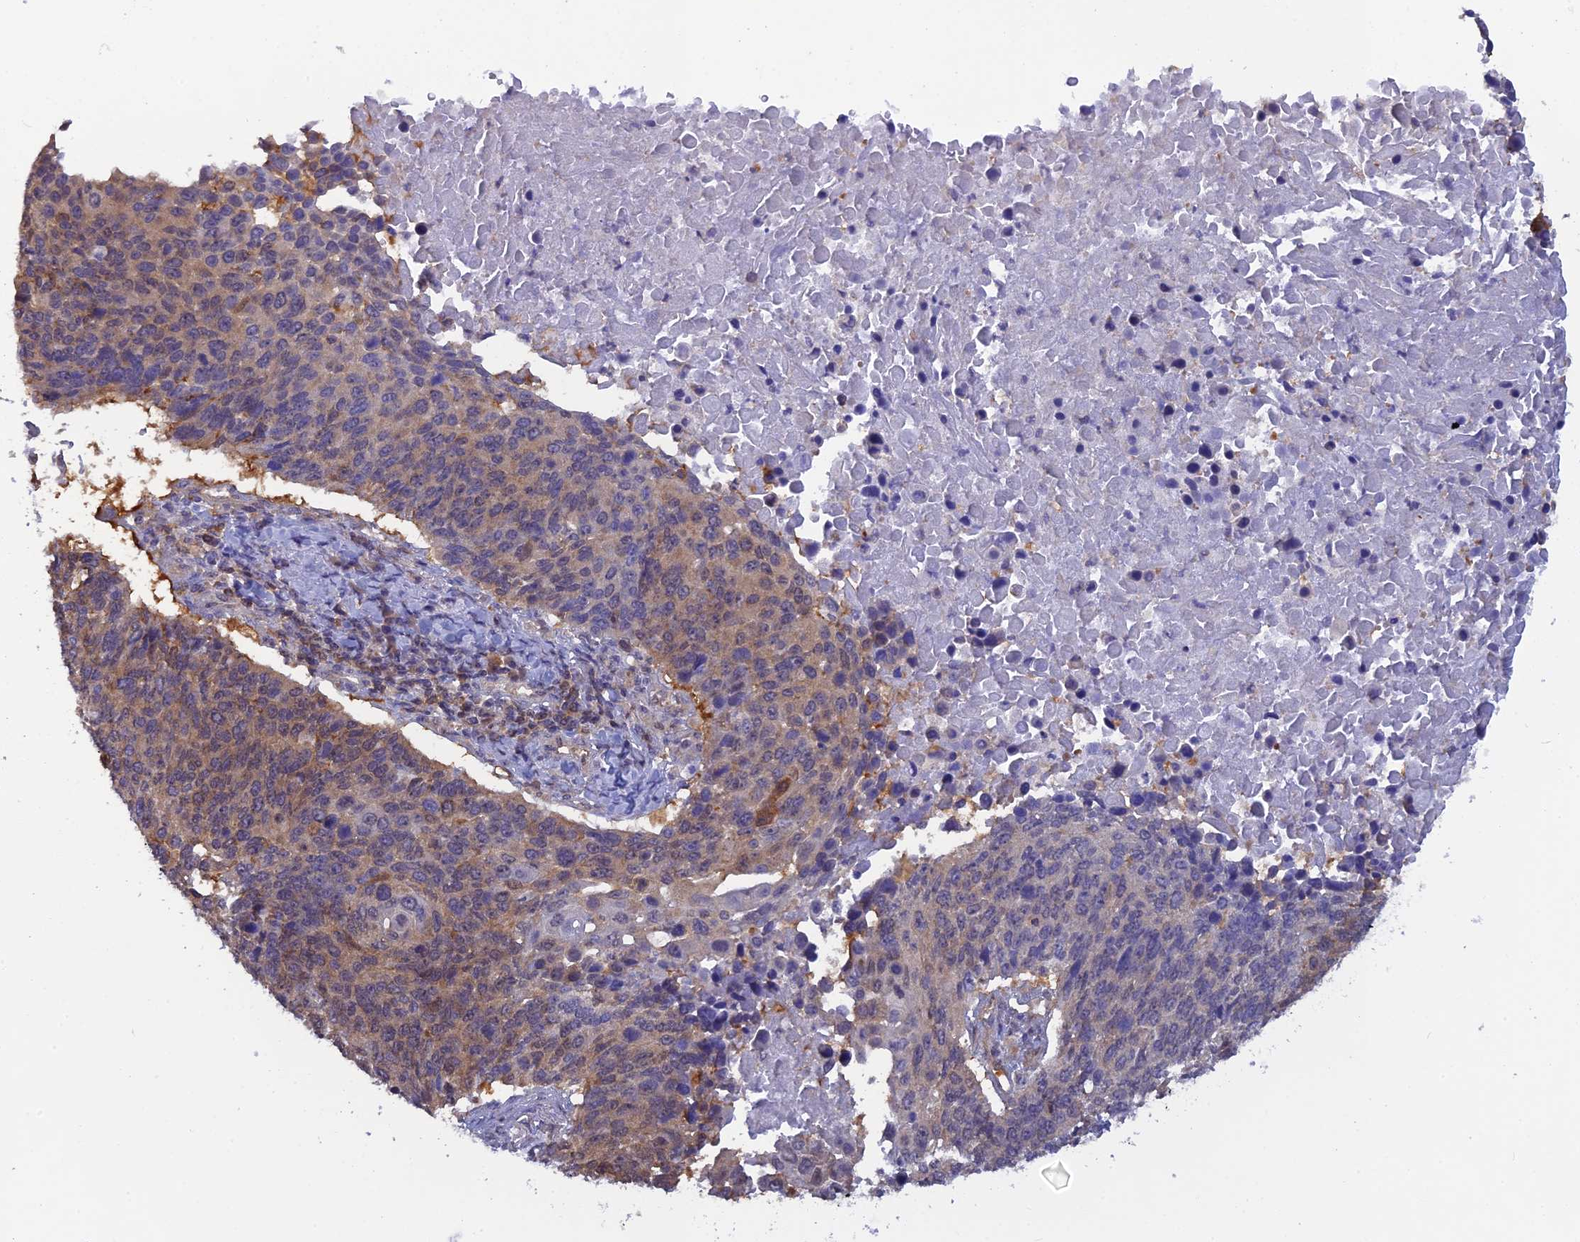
{"staining": {"intensity": "weak", "quantity": "25%-75%", "location": "cytoplasmic/membranous"}, "tissue": "lung cancer", "cell_type": "Tumor cells", "image_type": "cancer", "snomed": [{"axis": "morphology", "description": "Normal tissue, NOS"}, {"axis": "morphology", "description": "Squamous cell carcinoma, NOS"}, {"axis": "topography", "description": "Lymph node"}, {"axis": "topography", "description": "Lung"}], "caption": "Immunohistochemistry micrograph of squamous cell carcinoma (lung) stained for a protein (brown), which shows low levels of weak cytoplasmic/membranous expression in about 25%-75% of tumor cells.", "gene": "HINT1", "patient": {"sex": "male", "age": 66}}